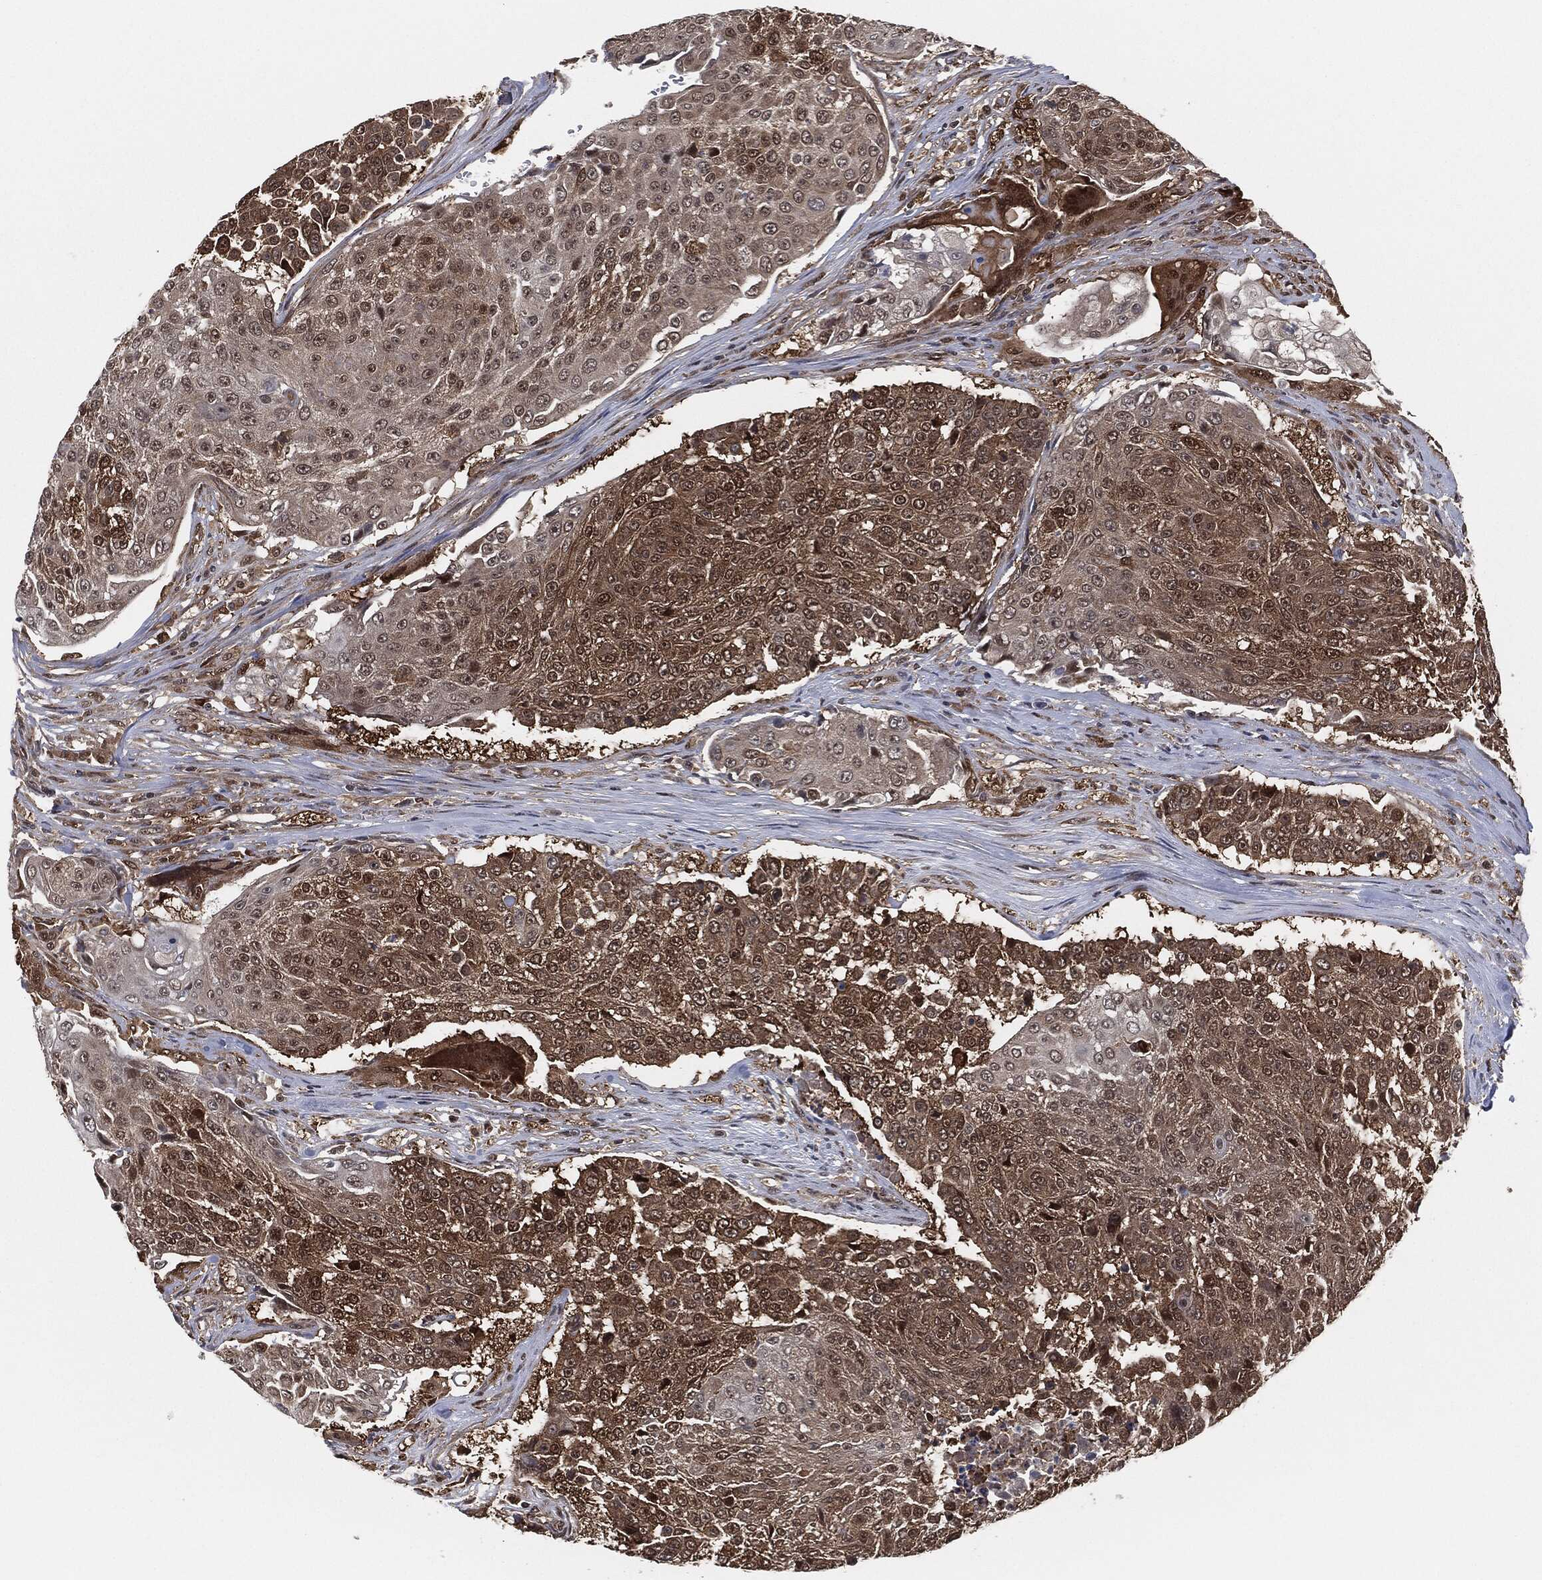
{"staining": {"intensity": "moderate", "quantity": "25%-75%", "location": "cytoplasmic/membranous"}, "tissue": "urothelial cancer", "cell_type": "Tumor cells", "image_type": "cancer", "snomed": [{"axis": "morphology", "description": "Urothelial carcinoma, High grade"}, {"axis": "topography", "description": "Urinary bladder"}], "caption": "This image demonstrates immunohistochemistry (IHC) staining of human urothelial carcinoma (high-grade), with medium moderate cytoplasmic/membranous staining in approximately 25%-75% of tumor cells.", "gene": "CAPRIN2", "patient": {"sex": "female", "age": 63}}